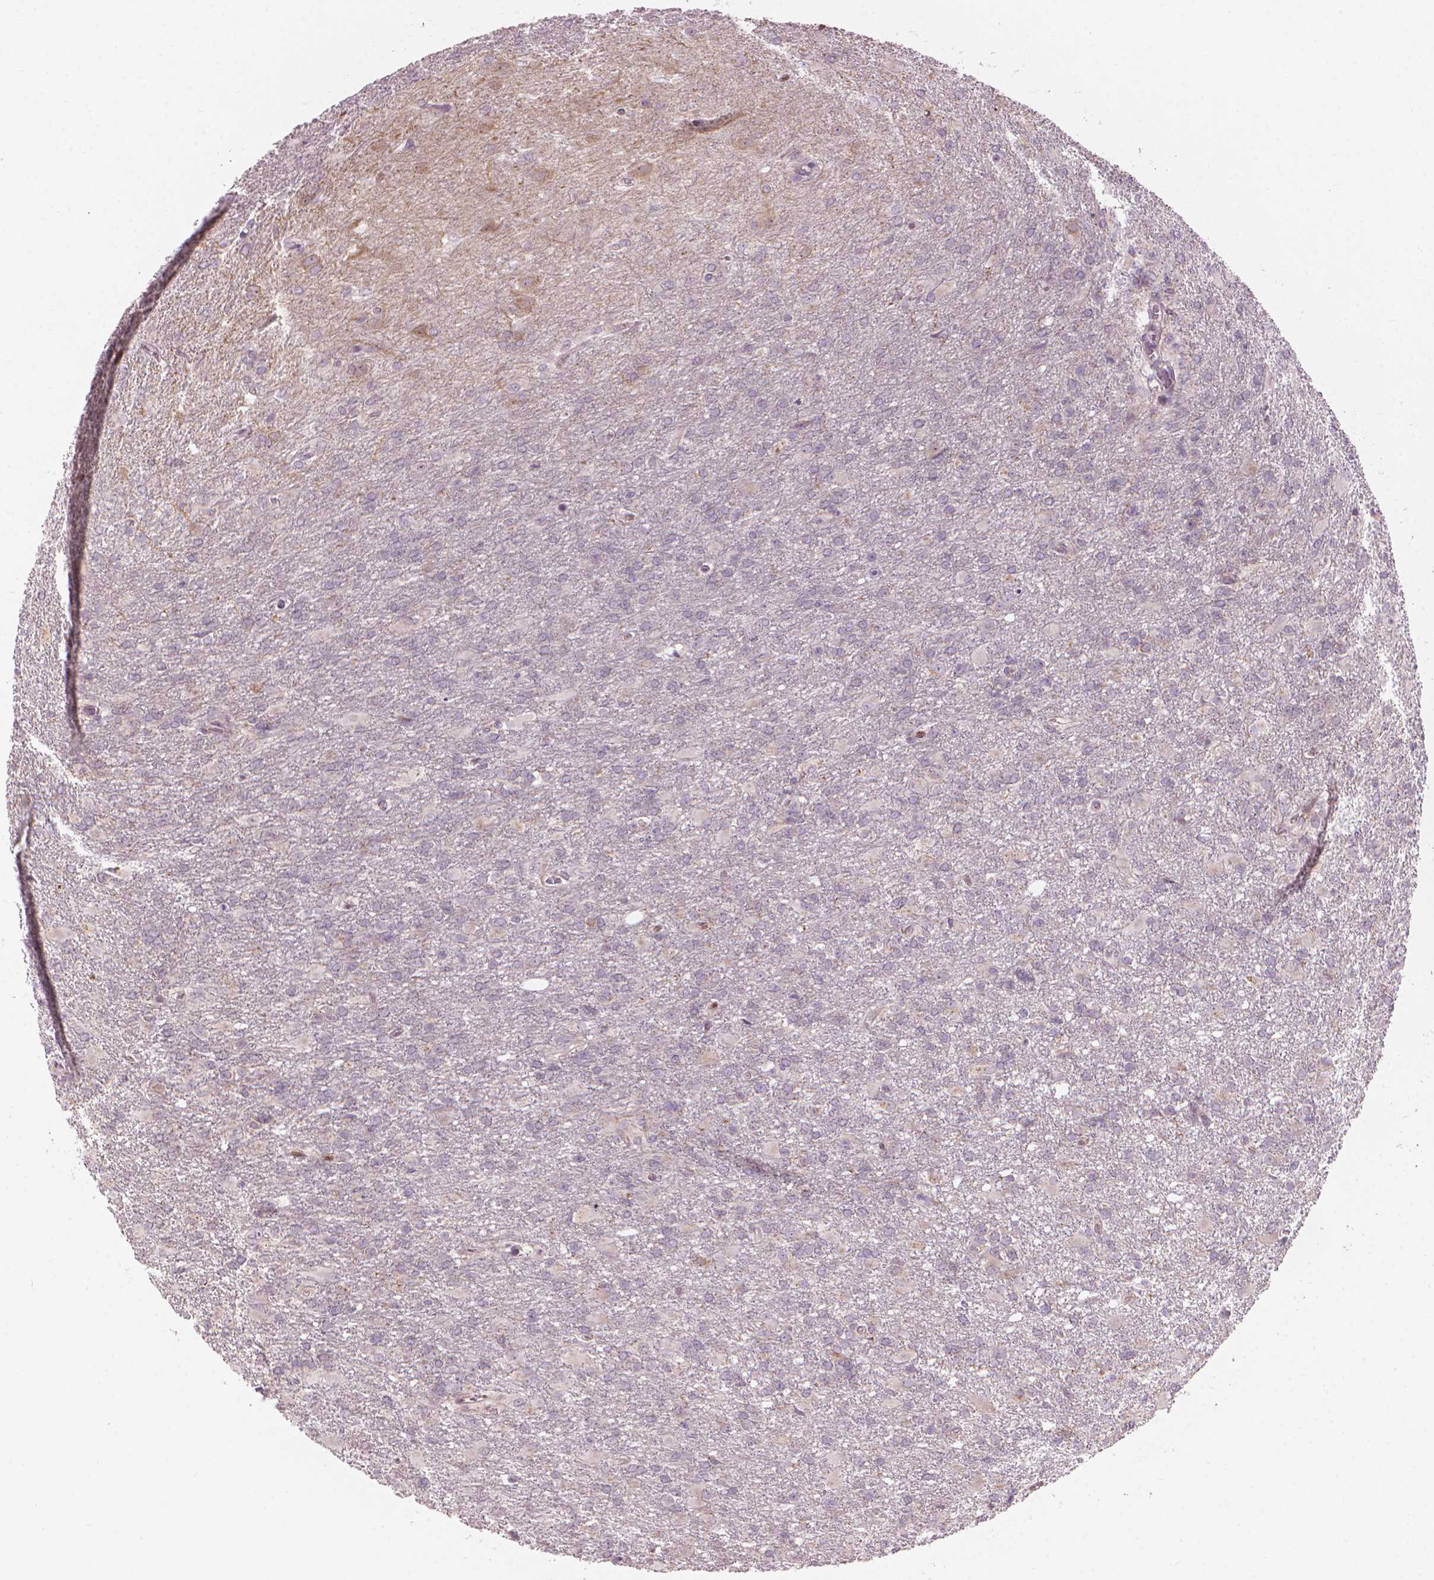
{"staining": {"intensity": "negative", "quantity": "none", "location": "none"}, "tissue": "glioma", "cell_type": "Tumor cells", "image_type": "cancer", "snomed": [{"axis": "morphology", "description": "Glioma, malignant, High grade"}, {"axis": "topography", "description": "Brain"}], "caption": "DAB (3,3'-diaminobenzidine) immunohistochemical staining of human malignant glioma (high-grade) reveals no significant staining in tumor cells. (DAB (3,3'-diaminobenzidine) immunohistochemistry with hematoxylin counter stain).", "gene": "IFFO1", "patient": {"sex": "male", "age": 68}}